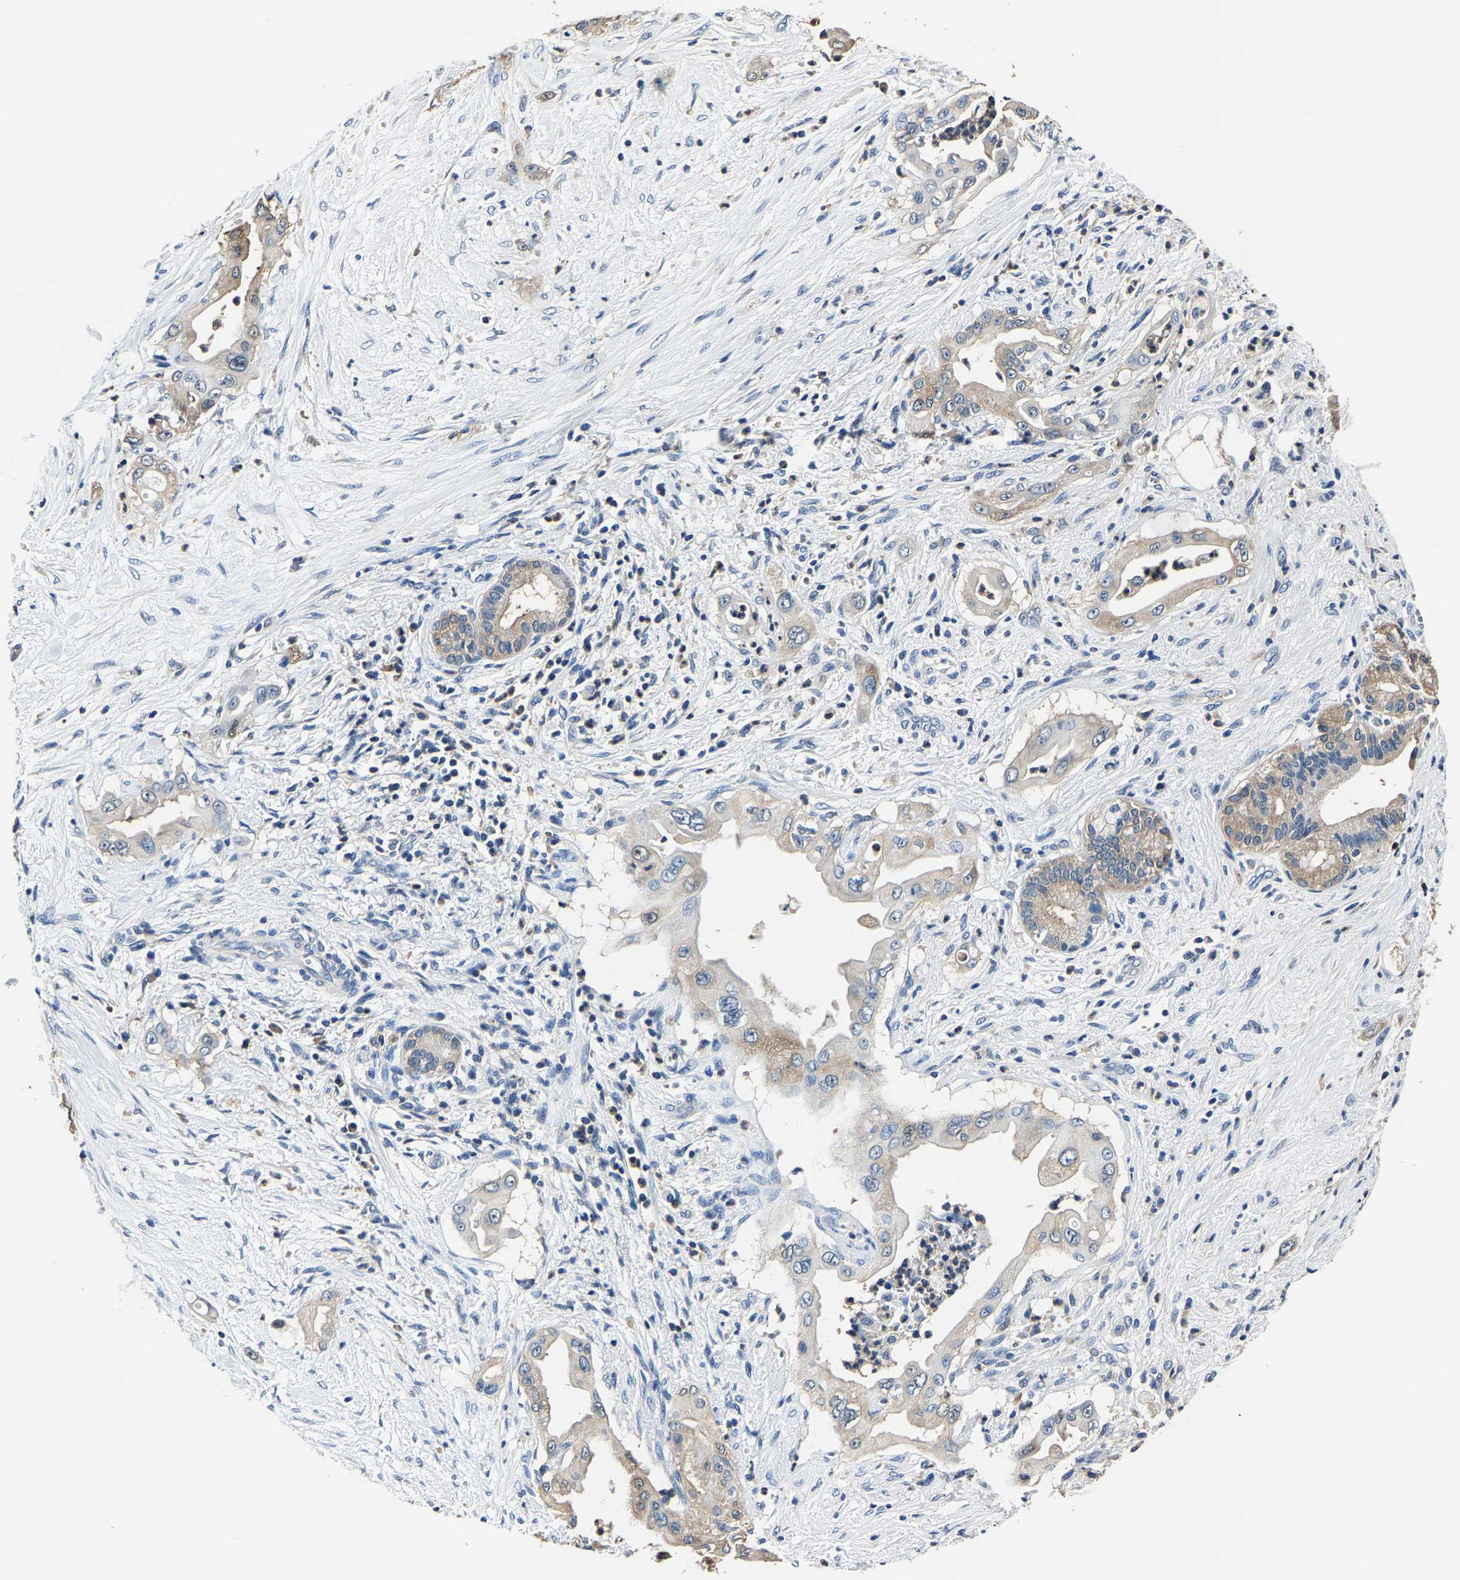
{"staining": {"intensity": "moderate", "quantity": "25%-75%", "location": "cytoplasmic/membranous"}, "tissue": "pancreatic cancer", "cell_type": "Tumor cells", "image_type": "cancer", "snomed": [{"axis": "morphology", "description": "Adenocarcinoma, NOS"}, {"axis": "topography", "description": "Pancreas"}], "caption": "Protein expression analysis of human pancreatic cancer (adenocarcinoma) reveals moderate cytoplasmic/membranous positivity in about 25%-75% of tumor cells.", "gene": "ALDOB", "patient": {"sex": "male", "age": 59}}